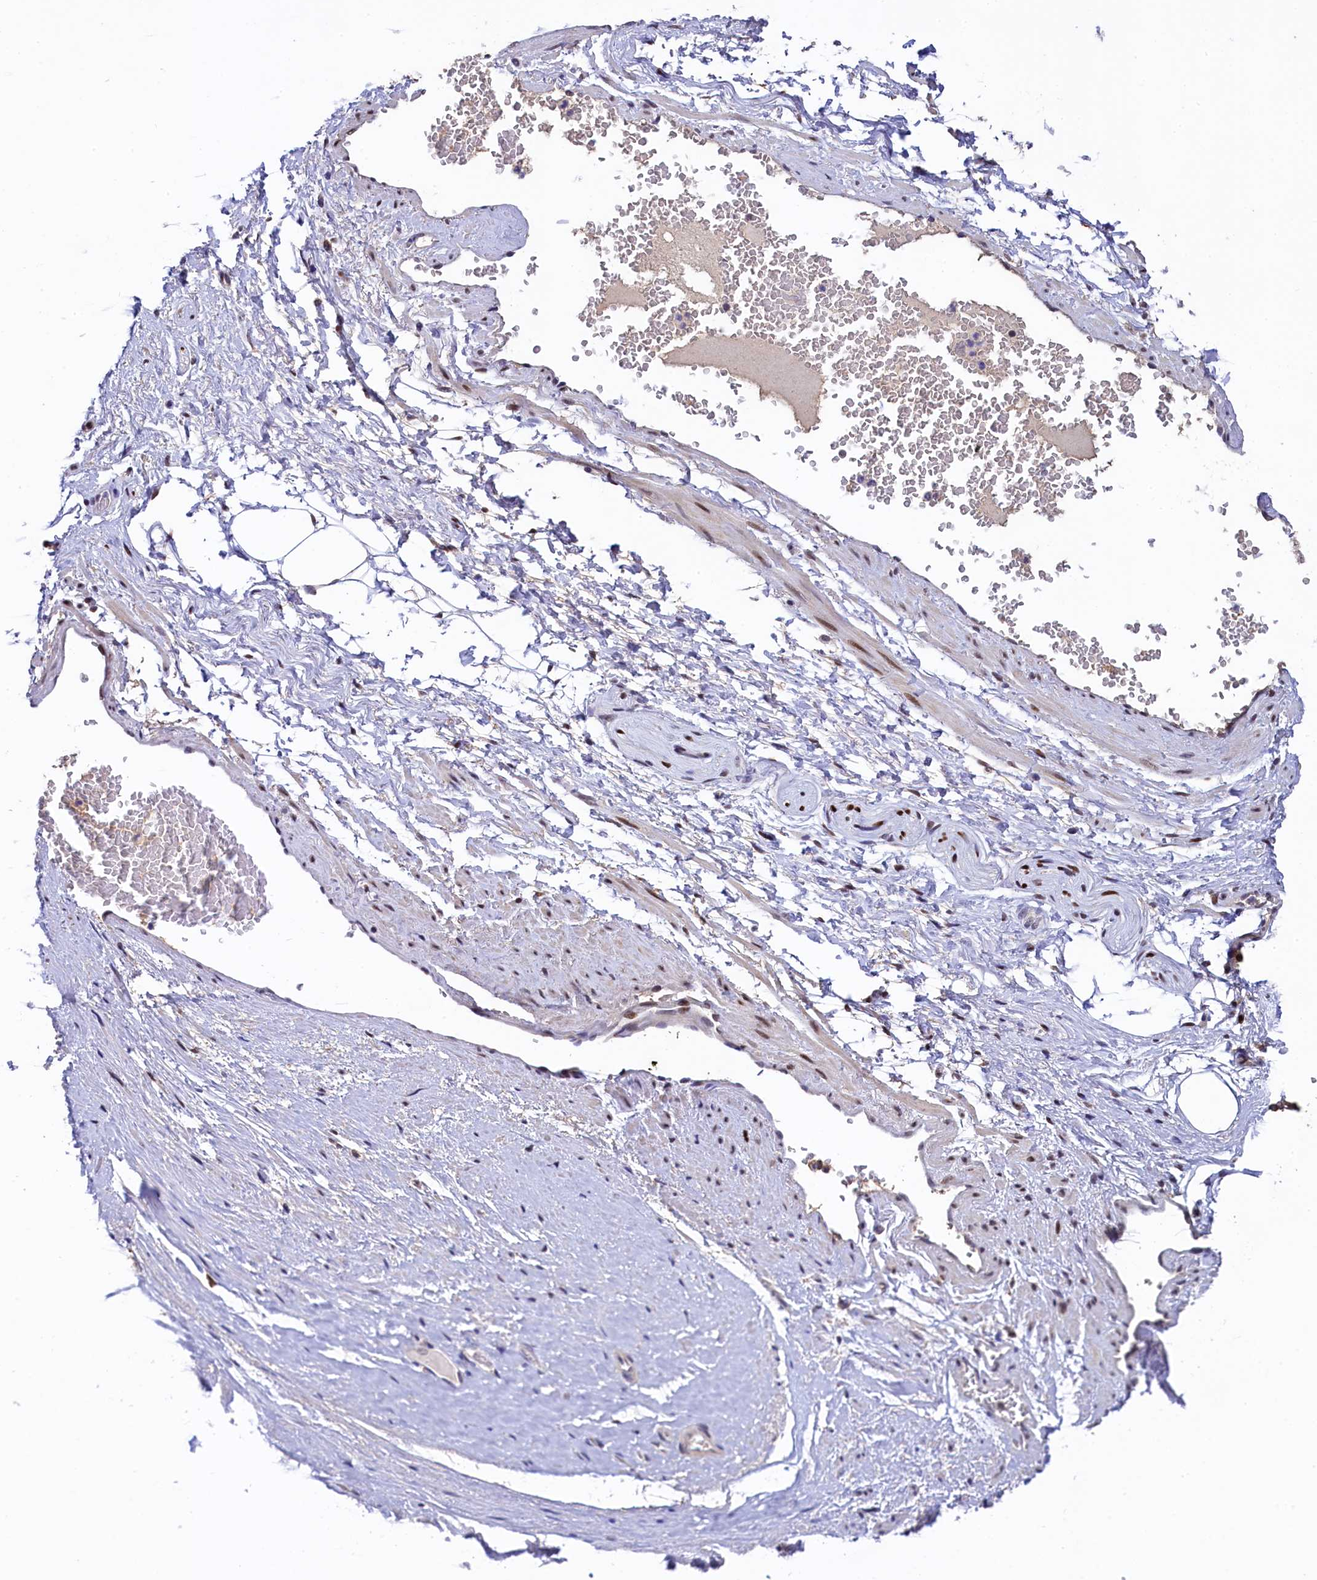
{"staining": {"intensity": "moderate", "quantity": ">75%", "location": "nuclear"}, "tissue": "adipose tissue", "cell_type": "Adipocytes", "image_type": "normal", "snomed": [{"axis": "morphology", "description": "Normal tissue, NOS"}, {"axis": "morphology", "description": "Adenocarcinoma, Low grade"}, {"axis": "topography", "description": "Prostate"}, {"axis": "topography", "description": "Peripheral nerve tissue"}], "caption": "This image reveals IHC staining of unremarkable adipose tissue, with medium moderate nuclear staining in approximately >75% of adipocytes.", "gene": "HECTD4", "patient": {"sex": "male", "age": 63}}